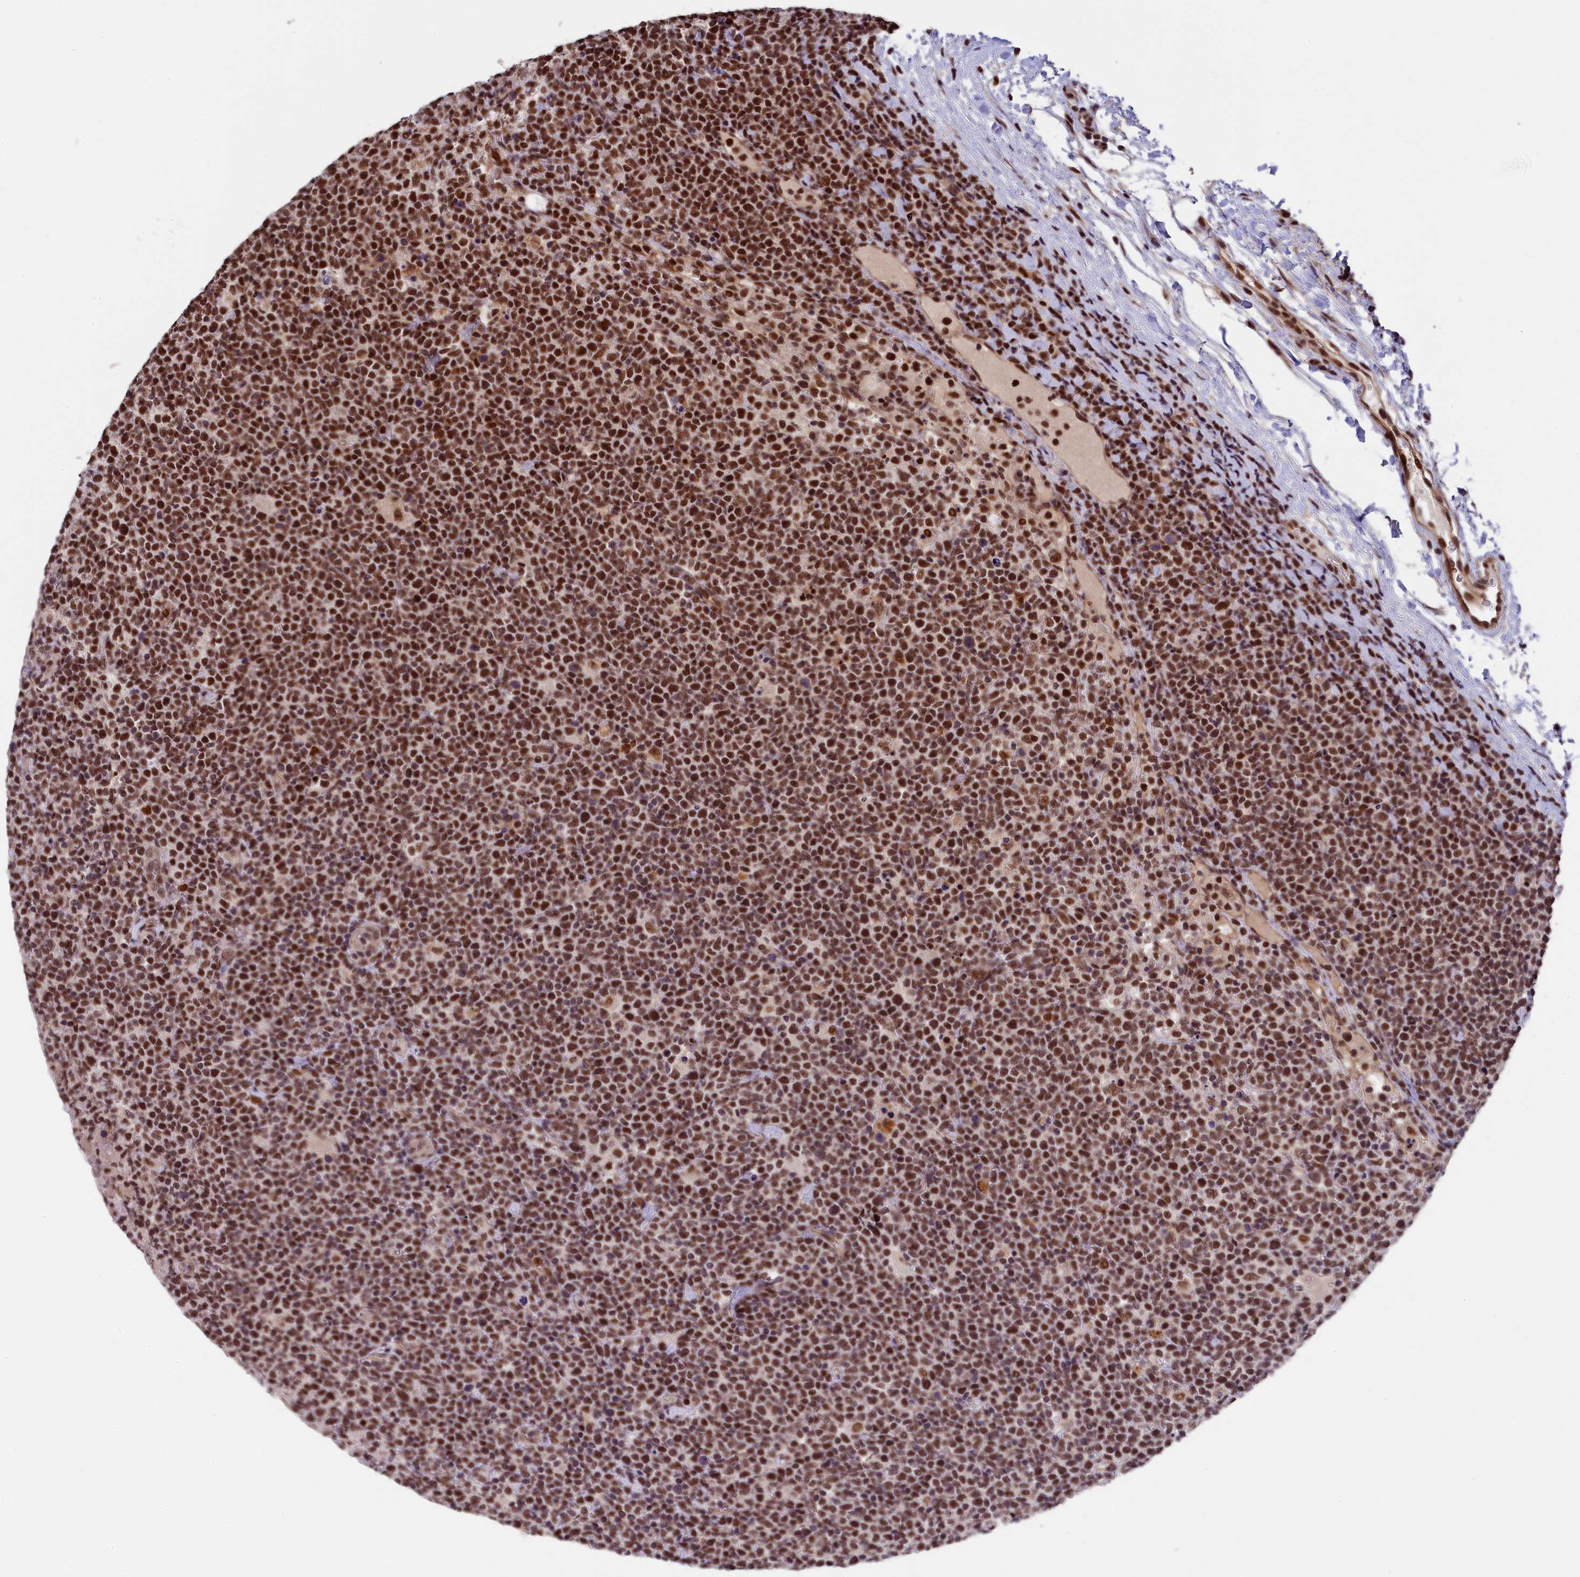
{"staining": {"intensity": "strong", "quantity": ">75%", "location": "nuclear"}, "tissue": "lymphoma", "cell_type": "Tumor cells", "image_type": "cancer", "snomed": [{"axis": "morphology", "description": "Malignant lymphoma, non-Hodgkin's type, High grade"}, {"axis": "topography", "description": "Lymph node"}], "caption": "The micrograph displays immunohistochemical staining of lymphoma. There is strong nuclear positivity is seen in about >75% of tumor cells.", "gene": "ADIG", "patient": {"sex": "male", "age": 61}}